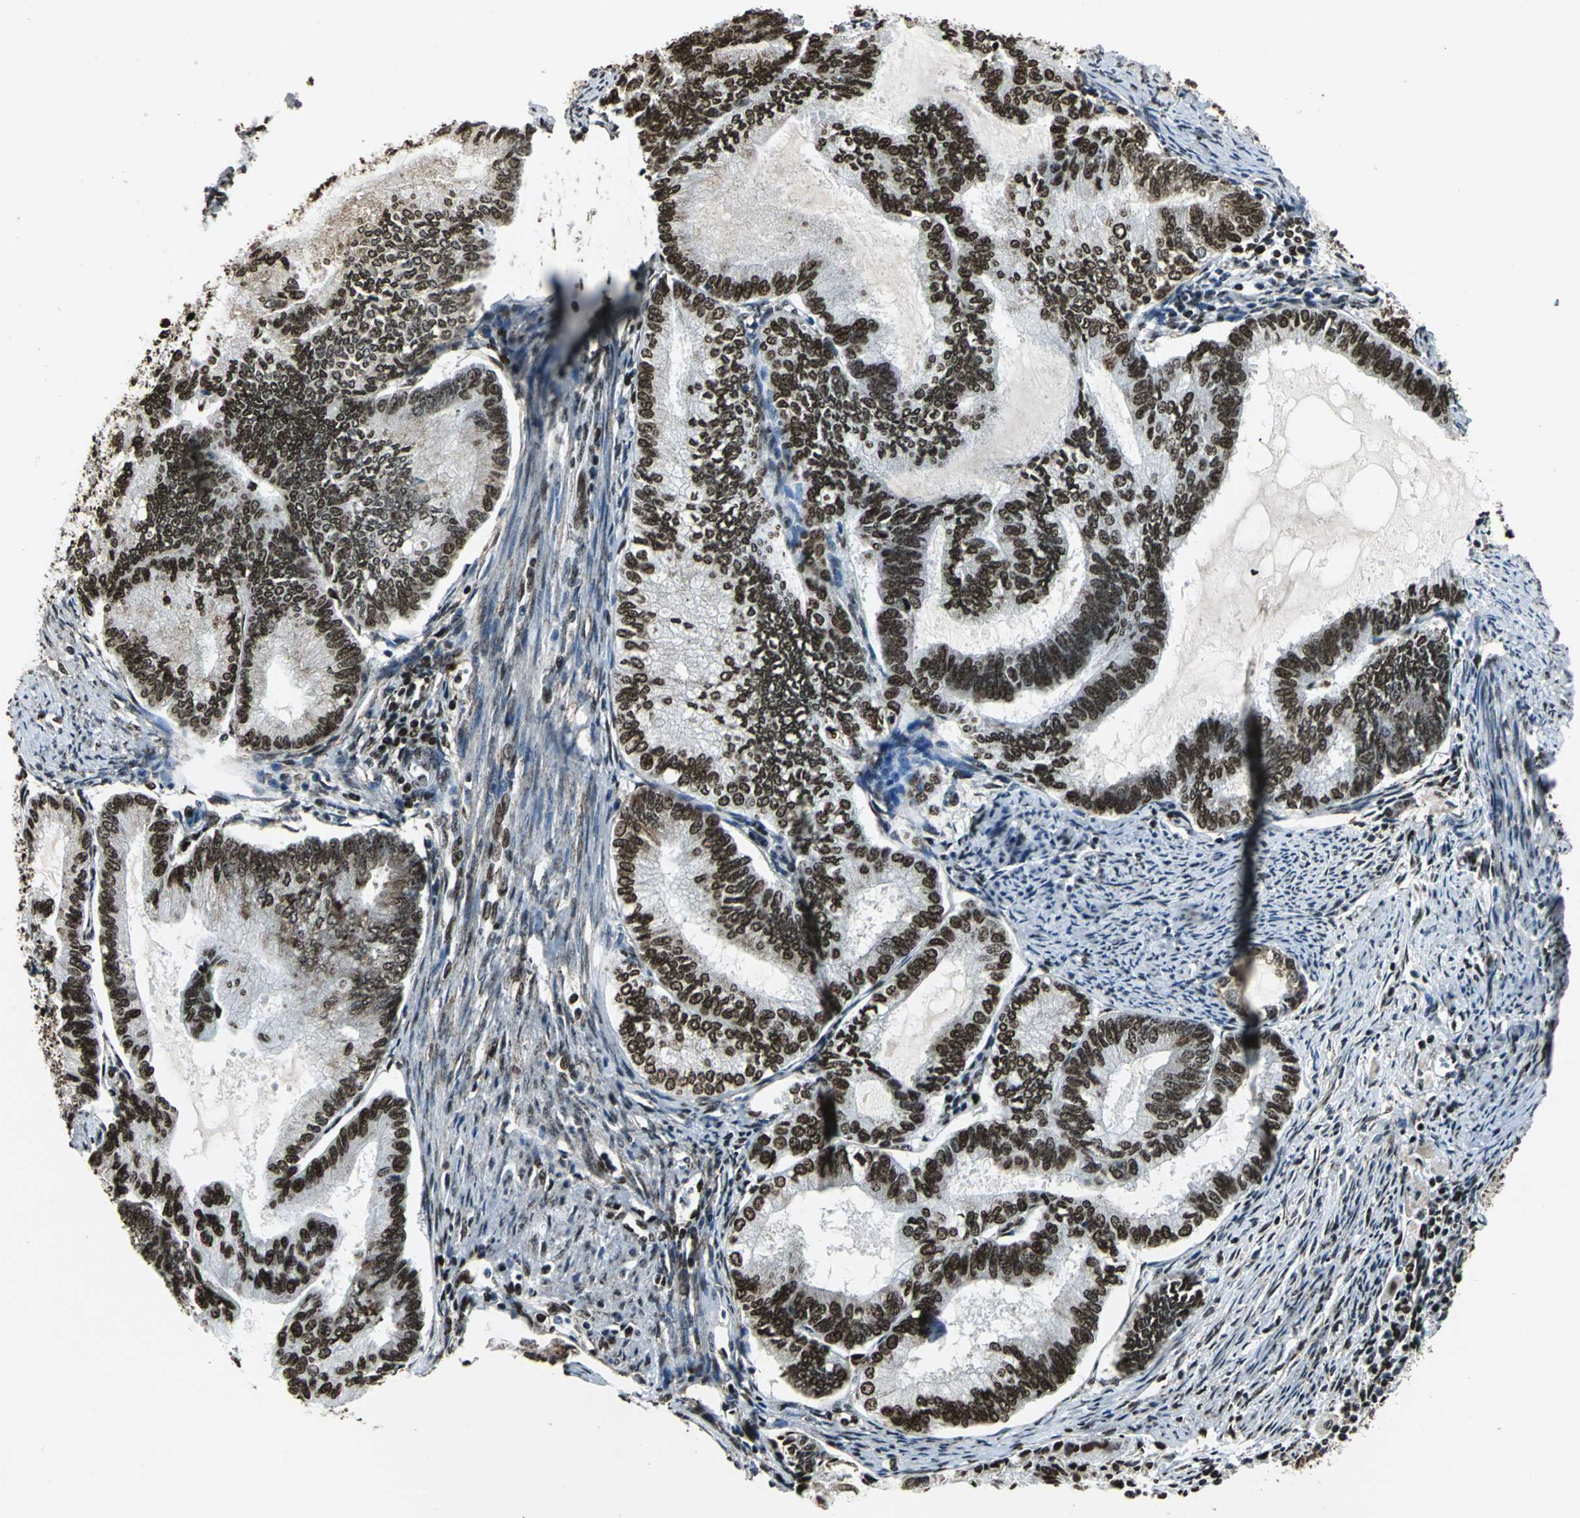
{"staining": {"intensity": "strong", "quantity": ">75%", "location": "nuclear"}, "tissue": "endometrial cancer", "cell_type": "Tumor cells", "image_type": "cancer", "snomed": [{"axis": "morphology", "description": "Adenocarcinoma, NOS"}, {"axis": "topography", "description": "Endometrium"}], "caption": "Human endometrial cancer (adenocarcinoma) stained with a protein marker shows strong staining in tumor cells.", "gene": "APEX1", "patient": {"sex": "female", "age": 86}}